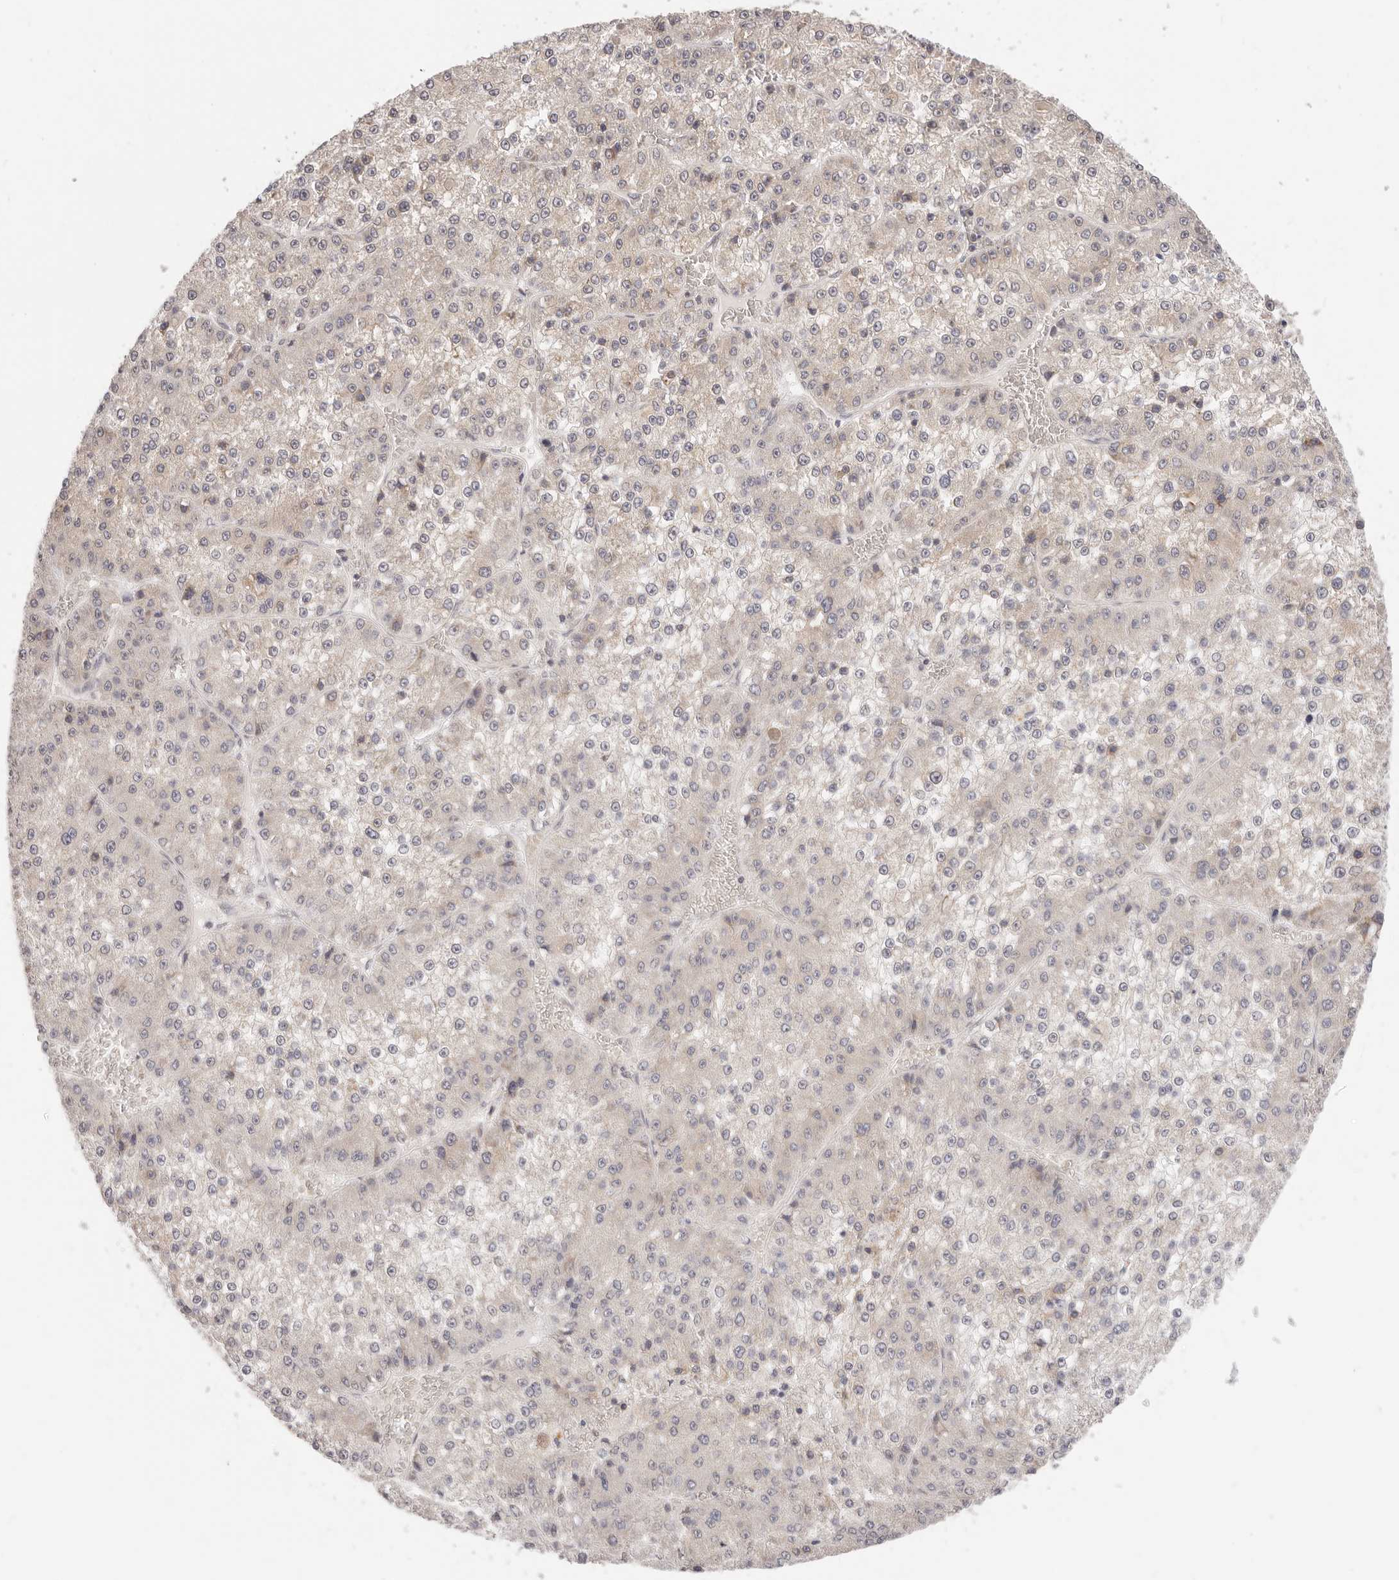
{"staining": {"intensity": "weak", "quantity": "<25%", "location": "cytoplasmic/membranous"}, "tissue": "liver cancer", "cell_type": "Tumor cells", "image_type": "cancer", "snomed": [{"axis": "morphology", "description": "Carcinoma, Hepatocellular, NOS"}, {"axis": "topography", "description": "Liver"}], "caption": "This photomicrograph is of hepatocellular carcinoma (liver) stained with immunohistochemistry to label a protein in brown with the nuclei are counter-stained blue. There is no staining in tumor cells. Nuclei are stained in blue.", "gene": "GGPS1", "patient": {"sex": "female", "age": 73}}